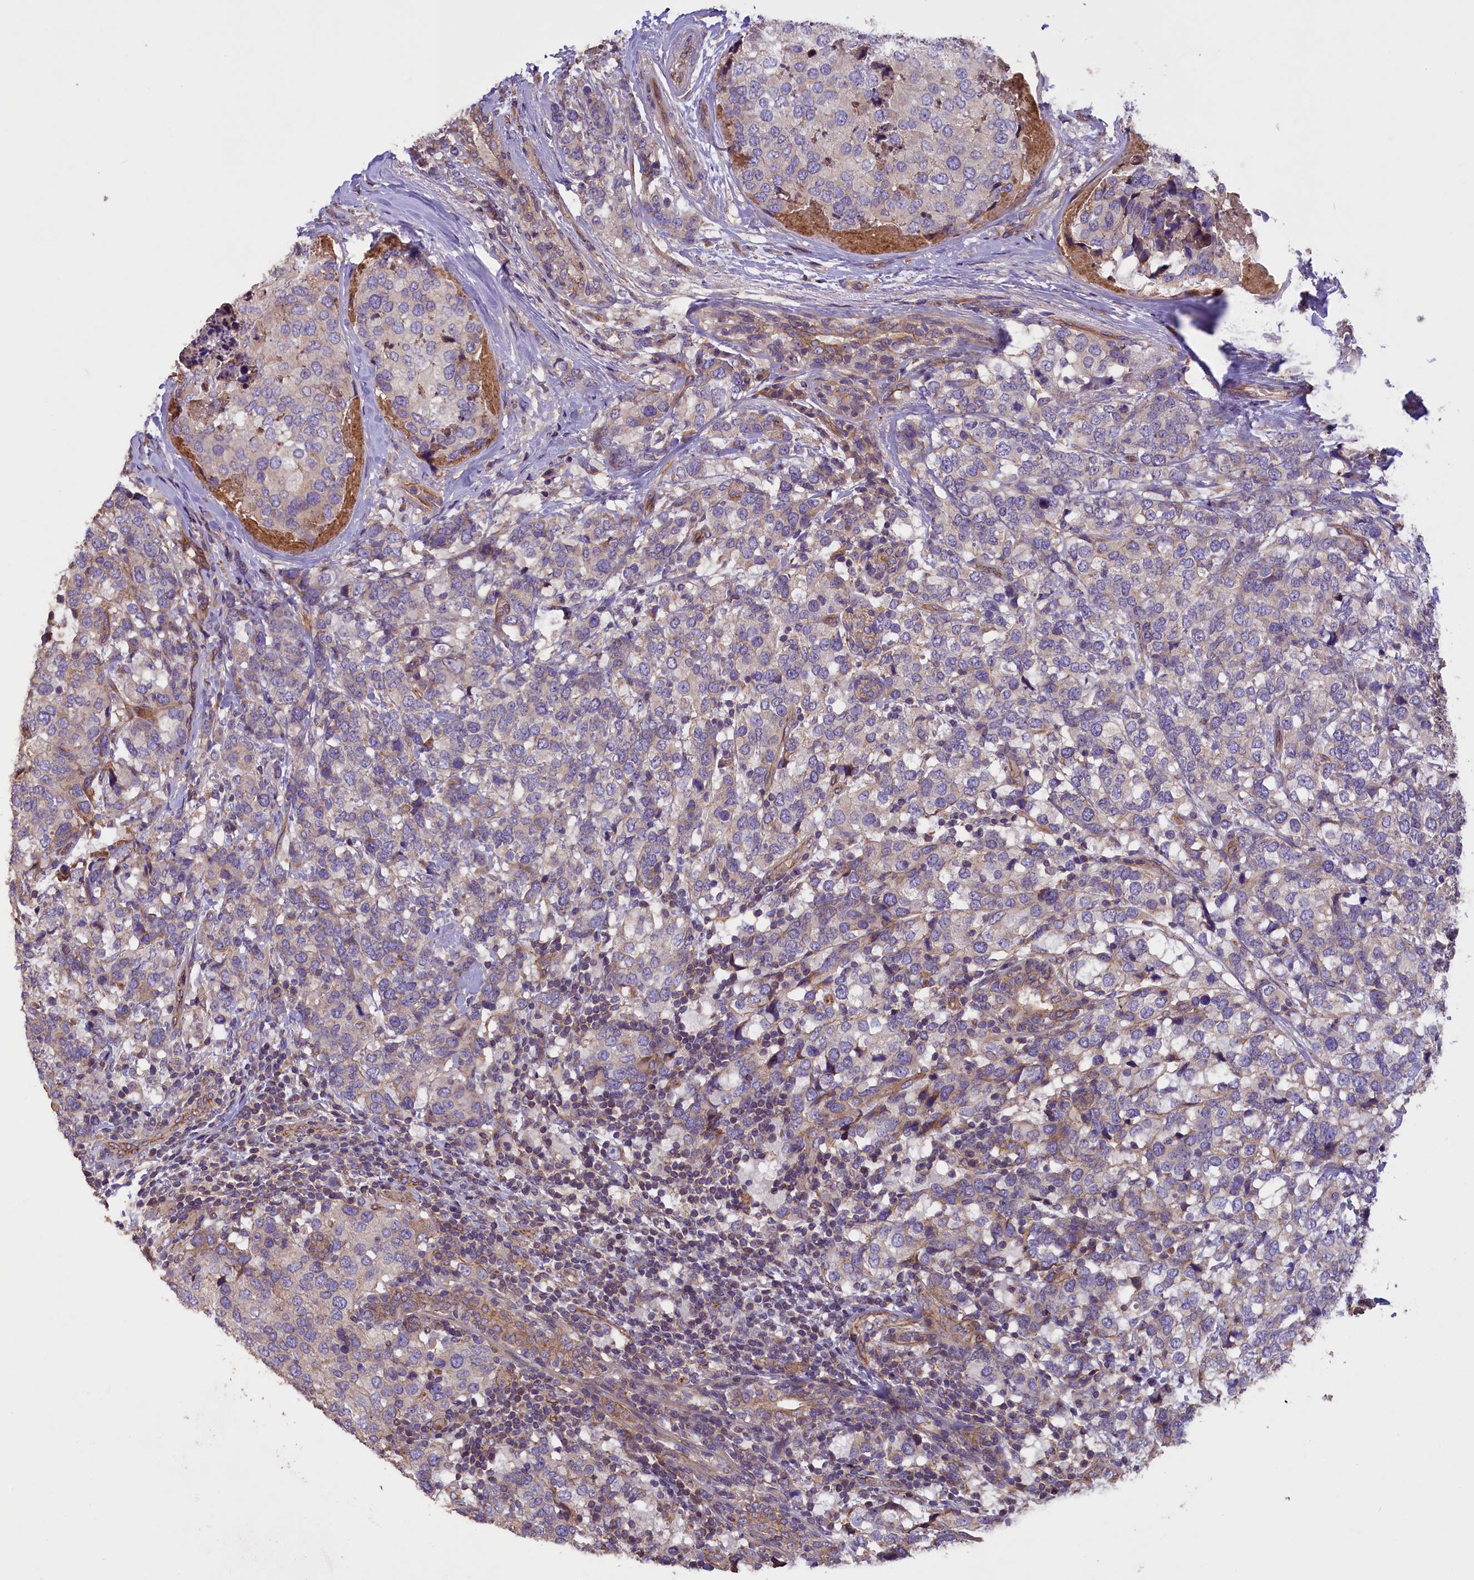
{"staining": {"intensity": "weak", "quantity": "25%-75%", "location": "cytoplasmic/membranous"}, "tissue": "breast cancer", "cell_type": "Tumor cells", "image_type": "cancer", "snomed": [{"axis": "morphology", "description": "Lobular carcinoma"}, {"axis": "topography", "description": "Breast"}], "caption": "IHC photomicrograph of neoplastic tissue: human breast lobular carcinoma stained using immunohistochemistry shows low levels of weak protein expression localized specifically in the cytoplasmic/membranous of tumor cells, appearing as a cytoplasmic/membranous brown color.", "gene": "ERMARD", "patient": {"sex": "female", "age": 59}}